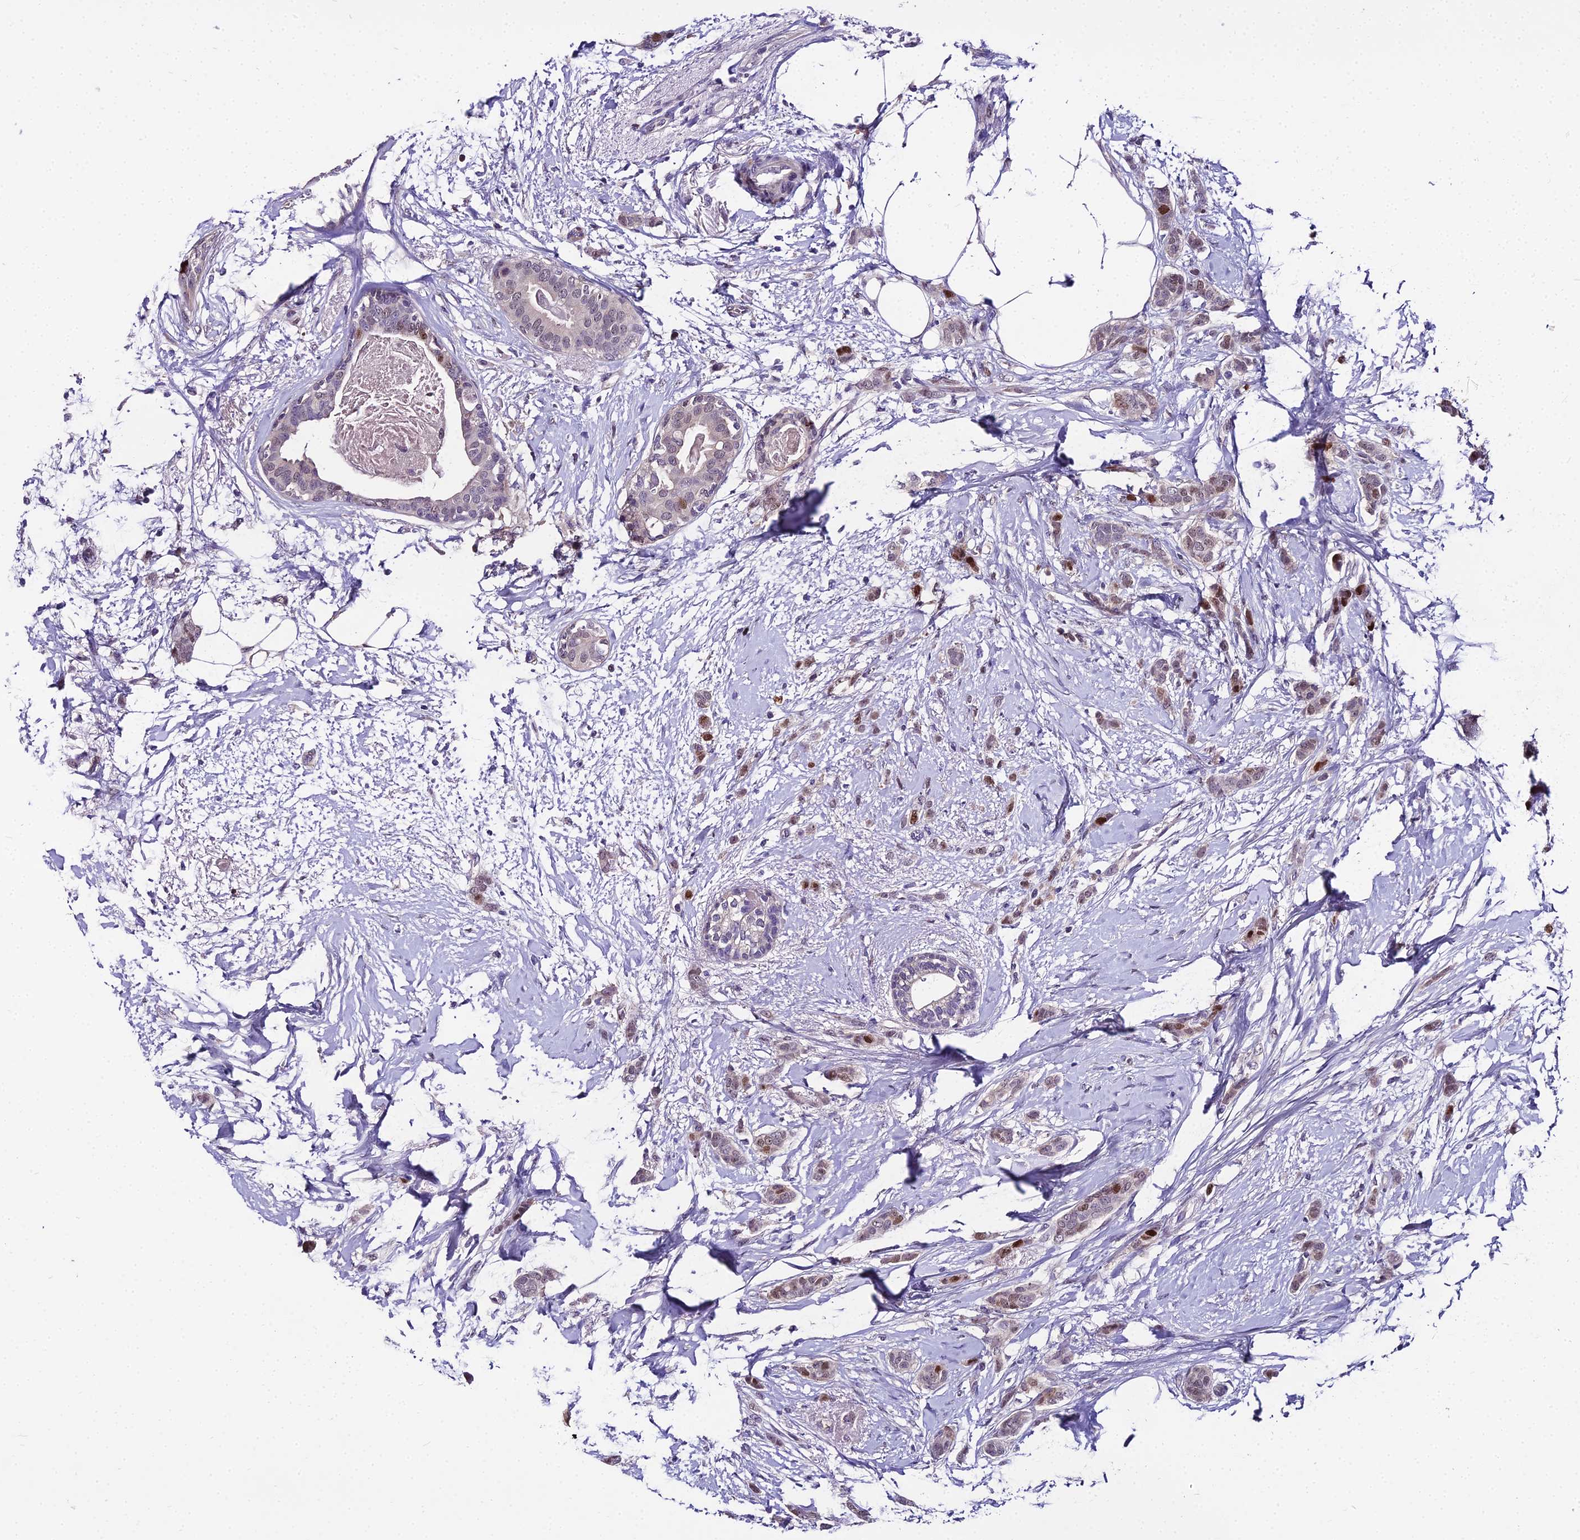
{"staining": {"intensity": "moderate", "quantity": "<25%", "location": "nuclear"}, "tissue": "breast cancer", "cell_type": "Tumor cells", "image_type": "cancer", "snomed": [{"axis": "morphology", "description": "Duct carcinoma"}, {"axis": "topography", "description": "Breast"}], "caption": "Breast invasive ductal carcinoma tissue displays moderate nuclear positivity in approximately <25% of tumor cells, visualized by immunohistochemistry. The protein of interest is shown in brown color, while the nuclei are stained blue.", "gene": "TRIML2", "patient": {"sex": "female", "age": 72}}